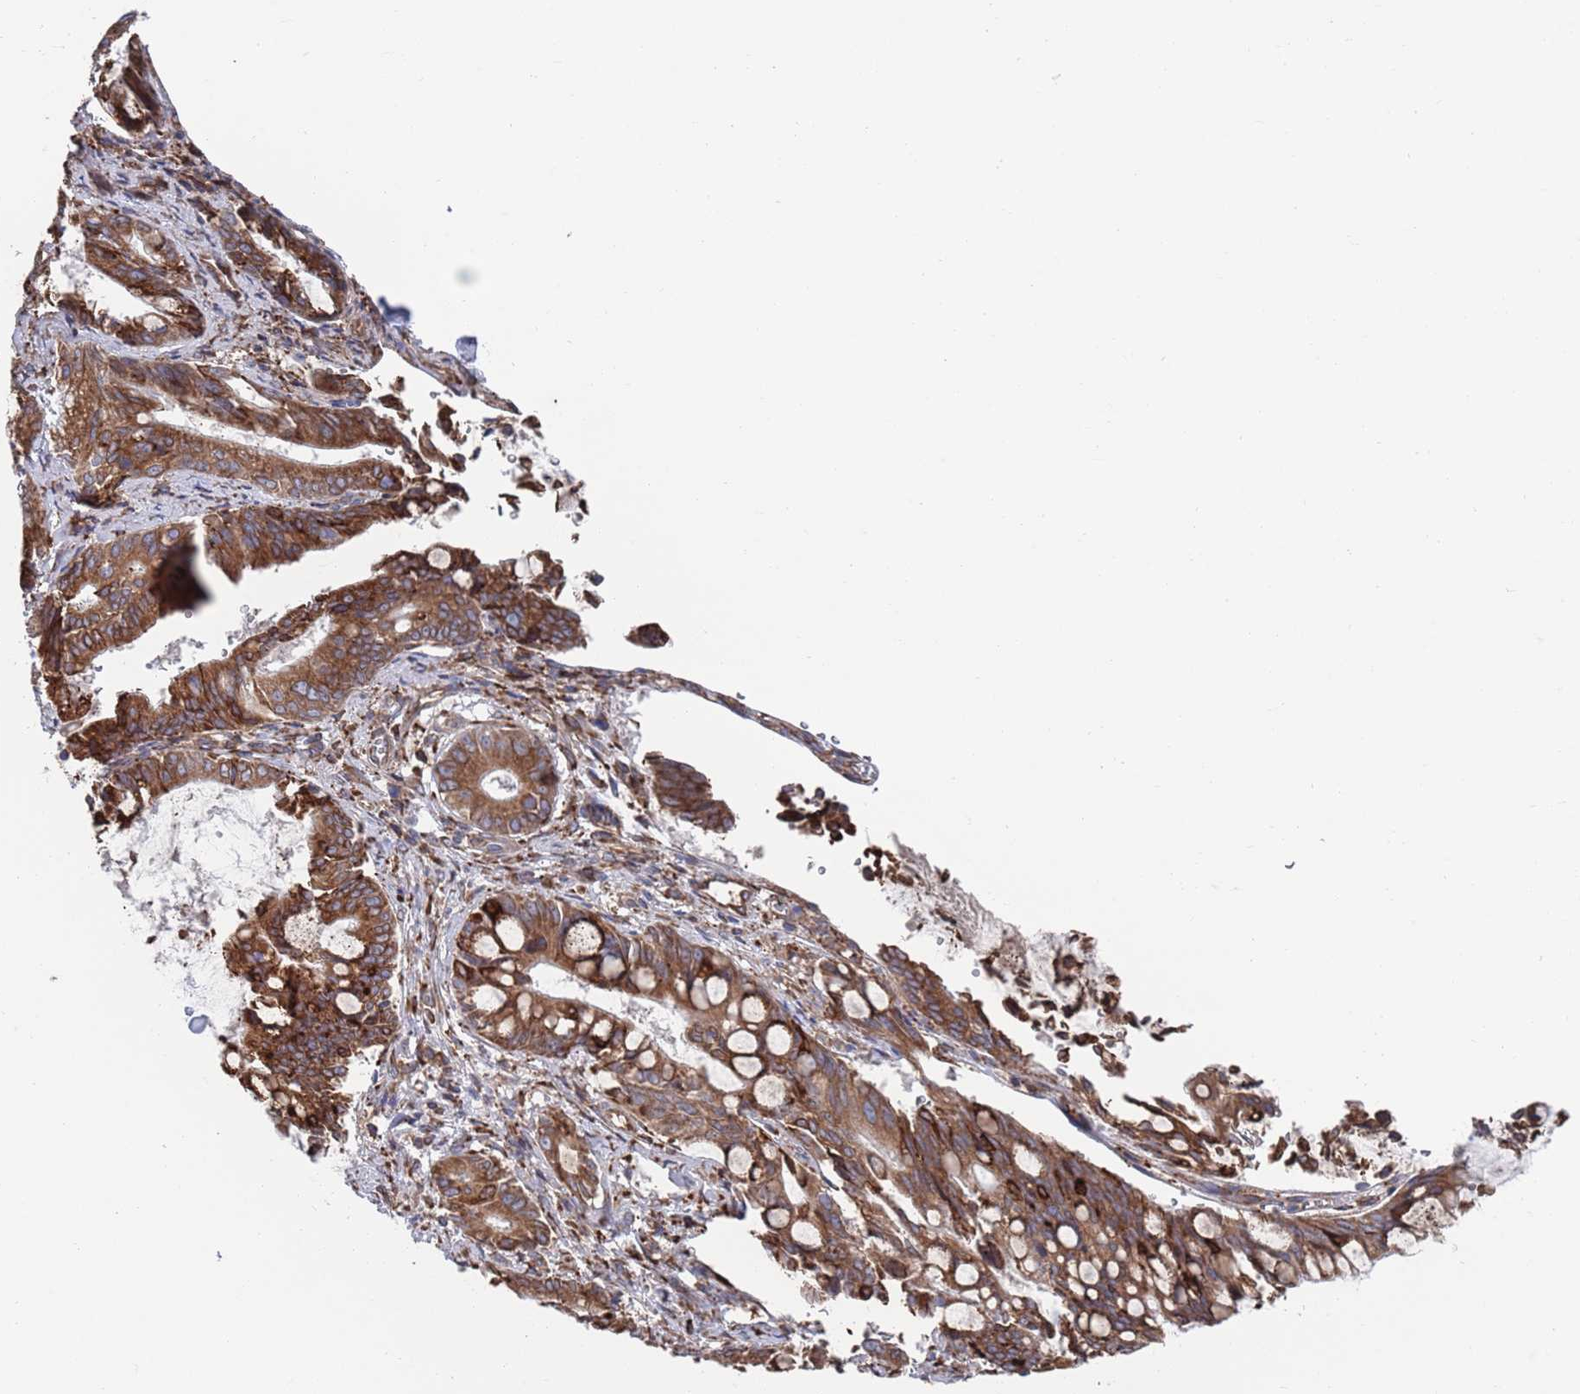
{"staining": {"intensity": "strong", "quantity": ">75%", "location": "cytoplasmic/membranous"}, "tissue": "pancreatic cancer", "cell_type": "Tumor cells", "image_type": "cancer", "snomed": [{"axis": "morphology", "description": "Adenocarcinoma, NOS"}, {"axis": "topography", "description": "Pancreas"}], "caption": "The photomicrograph exhibits a brown stain indicating the presence of a protein in the cytoplasmic/membranous of tumor cells in pancreatic cancer (adenocarcinoma).", "gene": "GID8", "patient": {"sex": "male", "age": 68}}